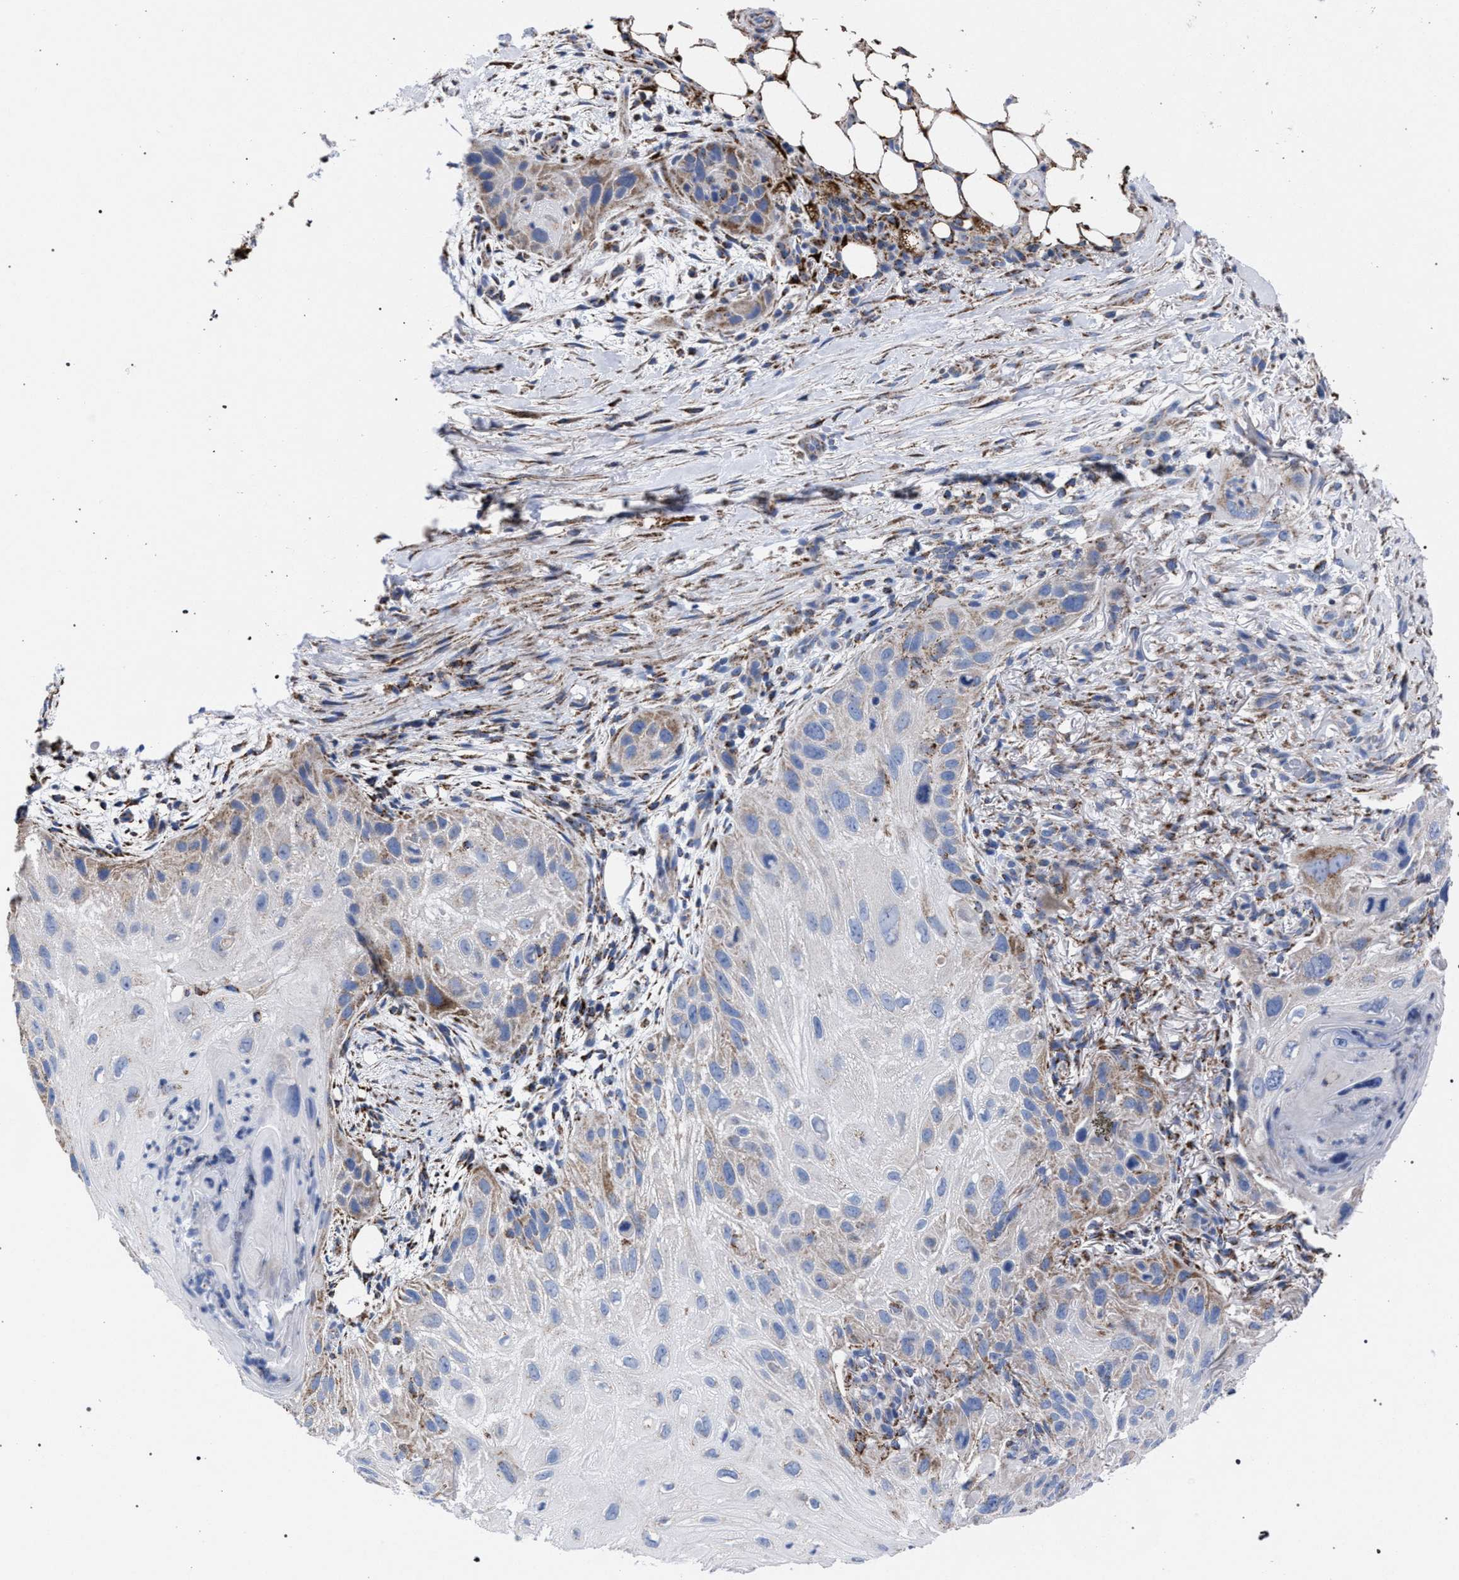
{"staining": {"intensity": "moderate", "quantity": "<25%", "location": "cytoplasmic/membranous"}, "tissue": "skin cancer", "cell_type": "Tumor cells", "image_type": "cancer", "snomed": [{"axis": "morphology", "description": "Squamous cell carcinoma, NOS"}, {"axis": "topography", "description": "Skin"}], "caption": "An IHC histopathology image of tumor tissue is shown. Protein staining in brown labels moderate cytoplasmic/membranous positivity in squamous cell carcinoma (skin) within tumor cells. Ihc stains the protein of interest in brown and the nuclei are stained blue.", "gene": "ACADS", "patient": {"sex": "female", "age": 77}}